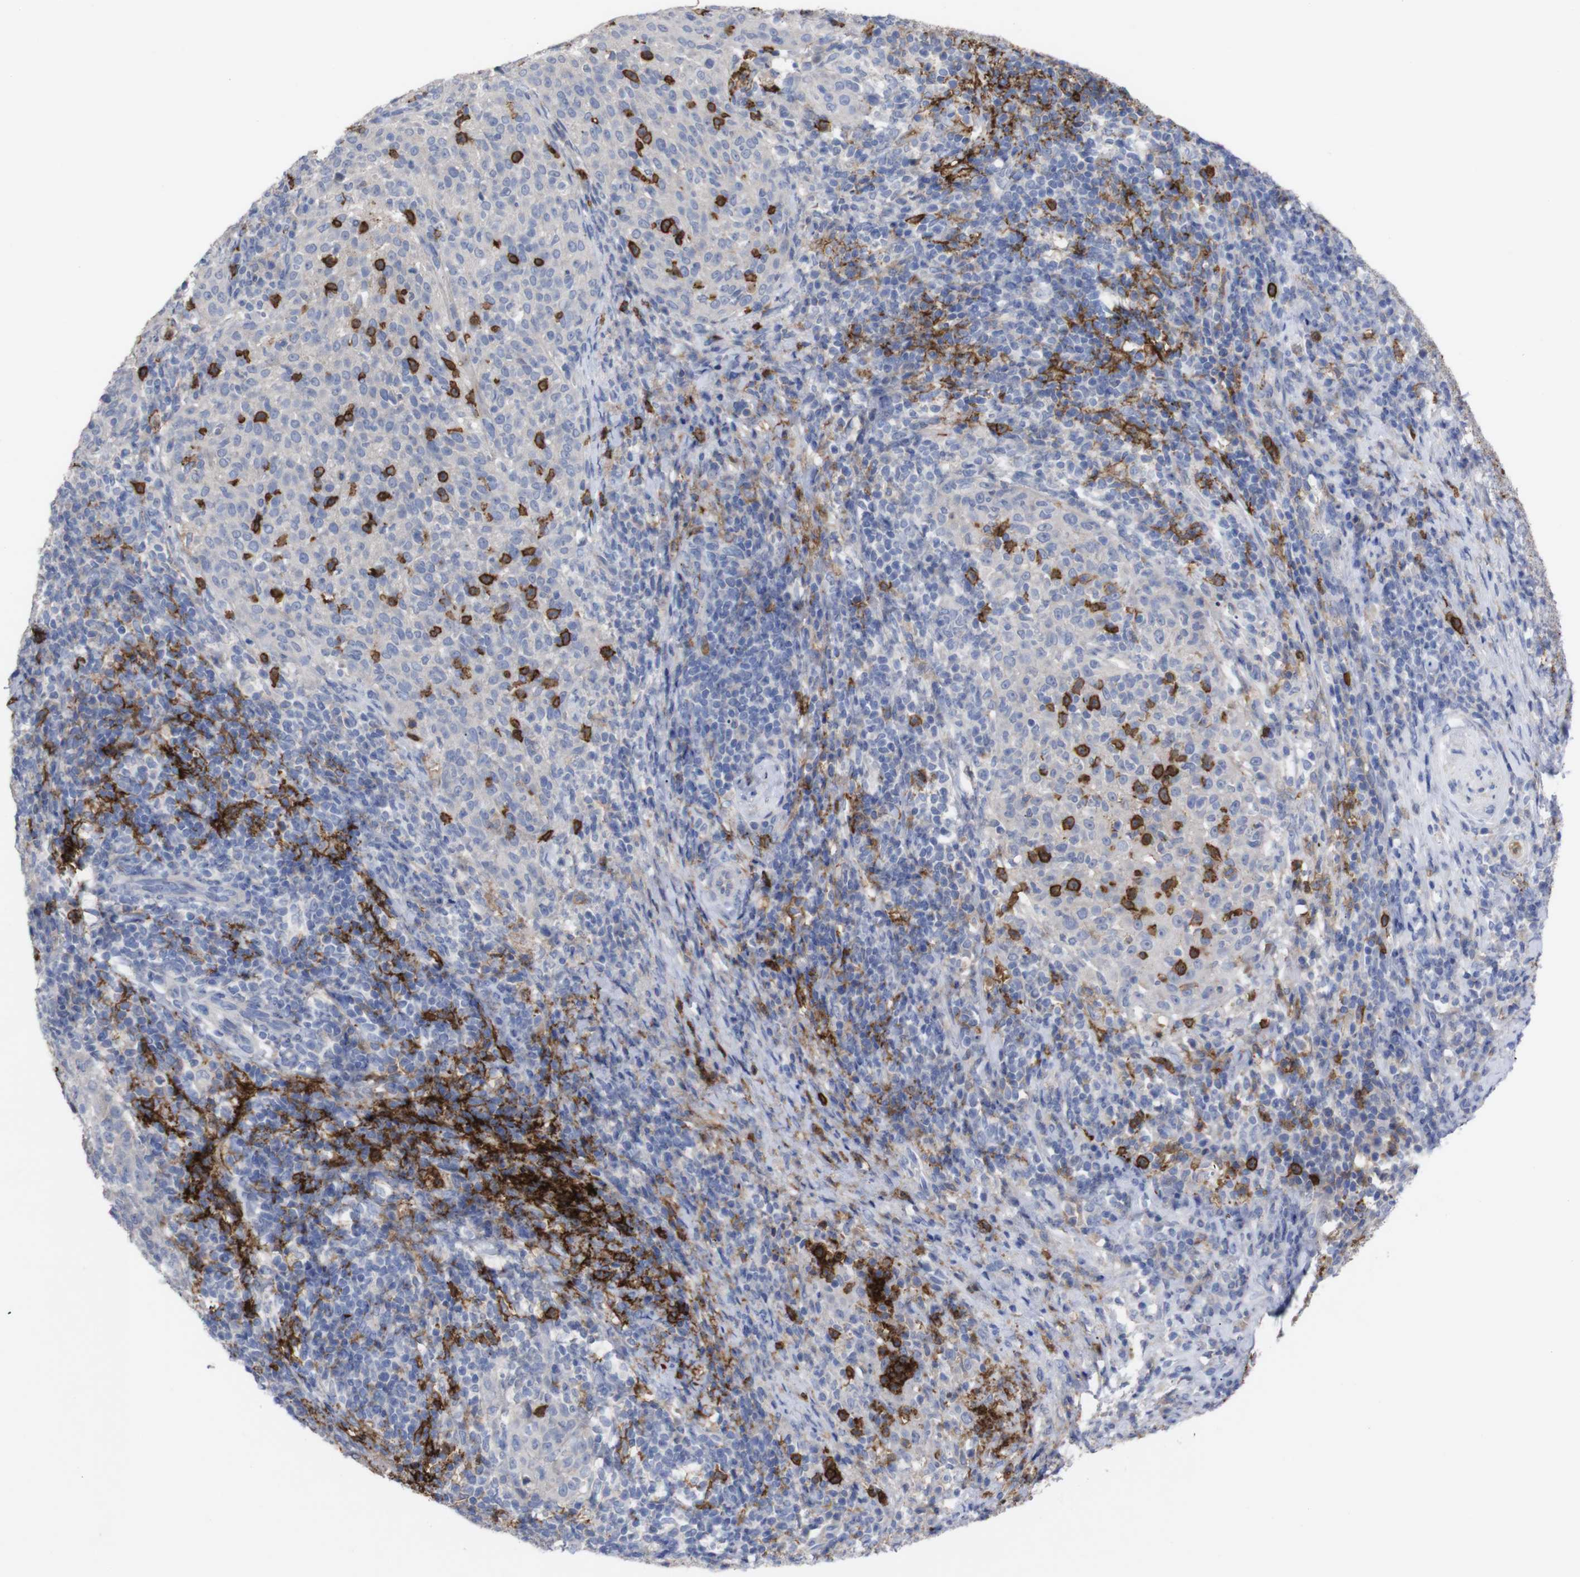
{"staining": {"intensity": "negative", "quantity": "none", "location": "none"}, "tissue": "cervical cancer", "cell_type": "Tumor cells", "image_type": "cancer", "snomed": [{"axis": "morphology", "description": "Squamous cell carcinoma, NOS"}, {"axis": "topography", "description": "Cervix"}], "caption": "Human cervical cancer (squamous cell carcinoma) stained for a protein using IHC demonstrates no expression in tumor cells.", "gene": "C5AR1", "patient": {"sex": "female", "age": 51}}